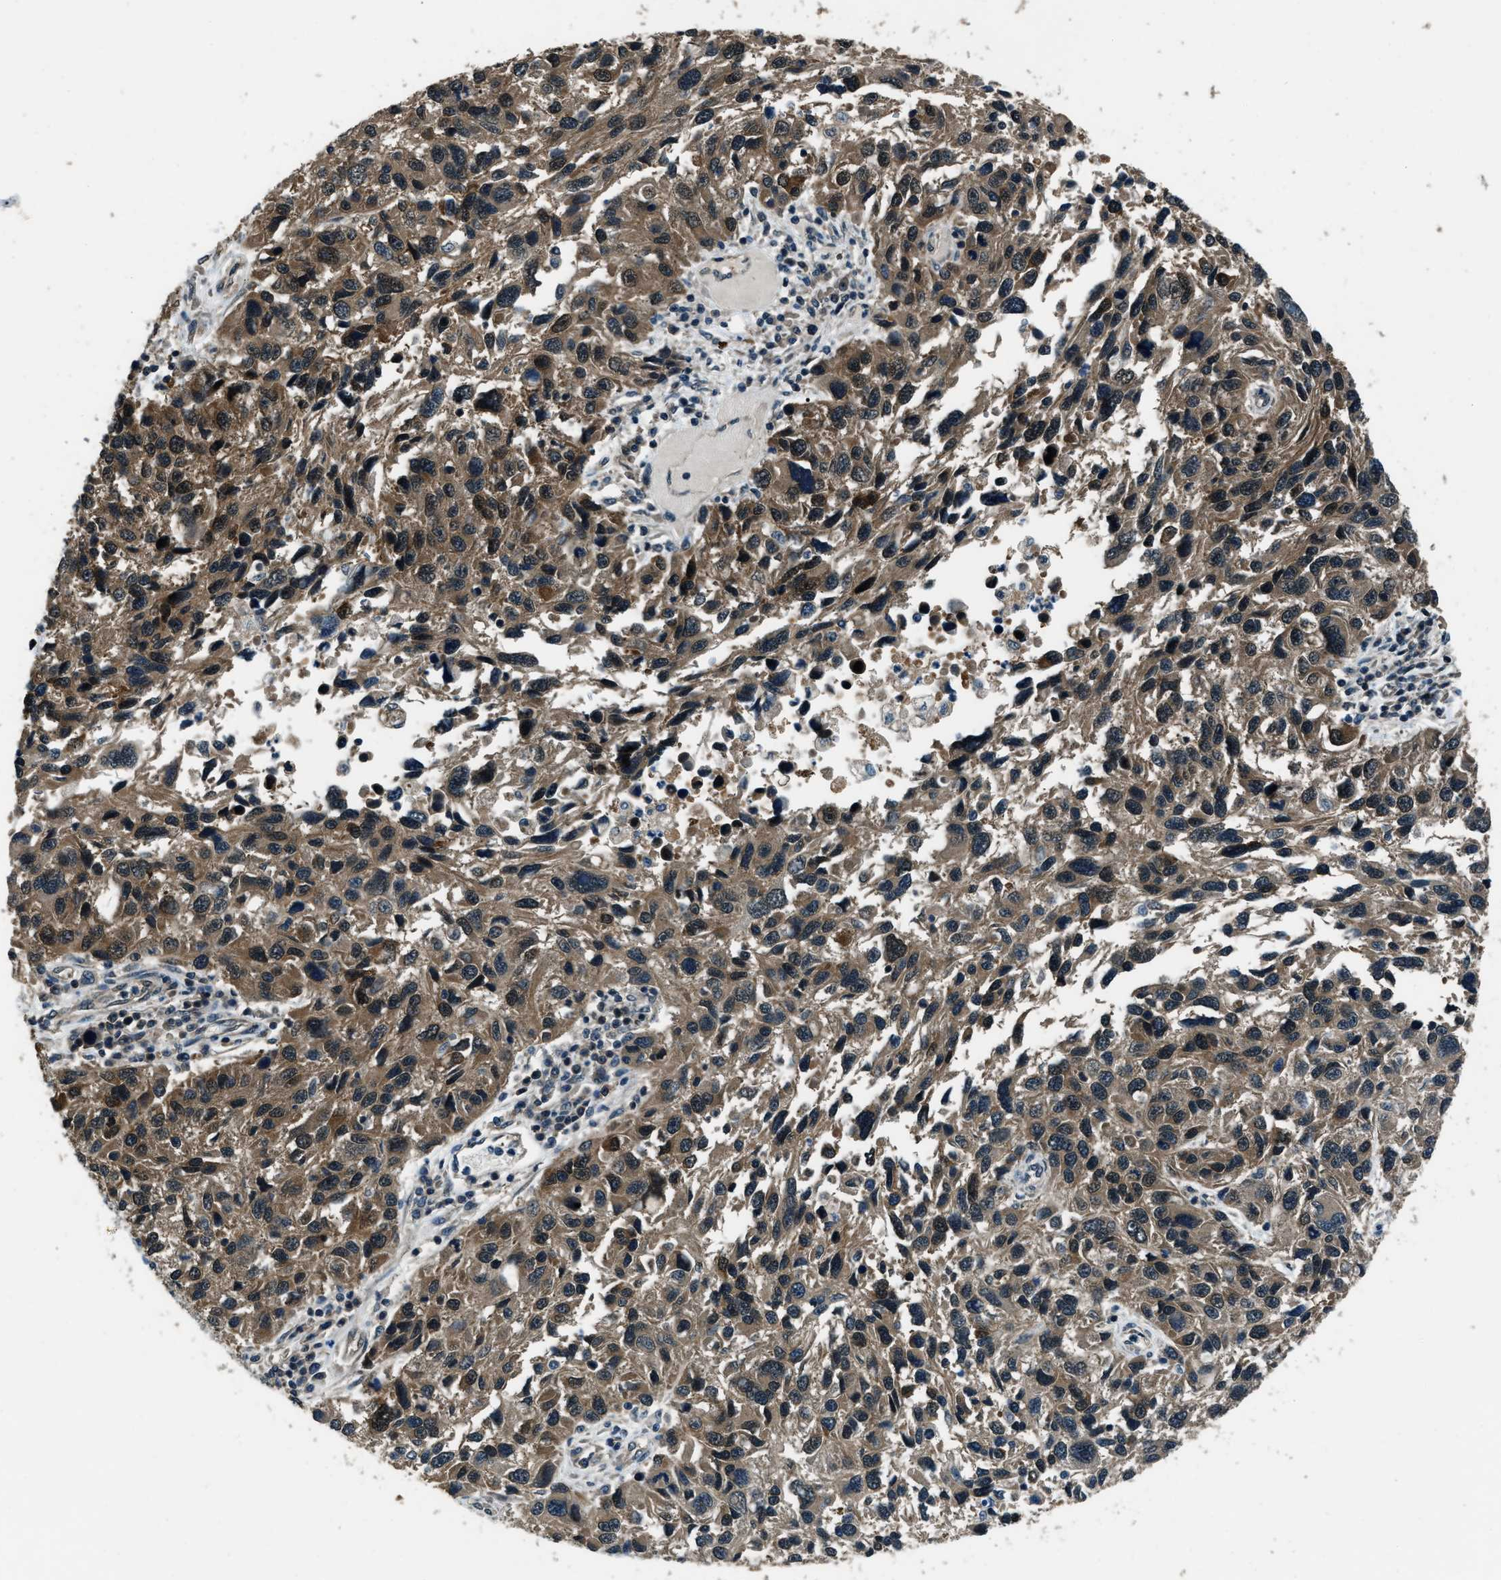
{"staining": {"intensity": "weak", "quantity": ">75%", "location": "cytoplasmic/membranous"}, "tissue": "melanoma", "cell_type": "Tumor cells", "image_type": "cancer", "snomed": [{"axis": "morphology", "description": "Malignant melanoma, NOS"}, {"axis": "topography", "description": "Skin"}], "caption": "A brown stain highlights weak cytoplasmic/membranous staining of a protein in human melanoma tumor cells.", "gene": "NUDCD3", "patient": {"sex": "male", "age": 53}}